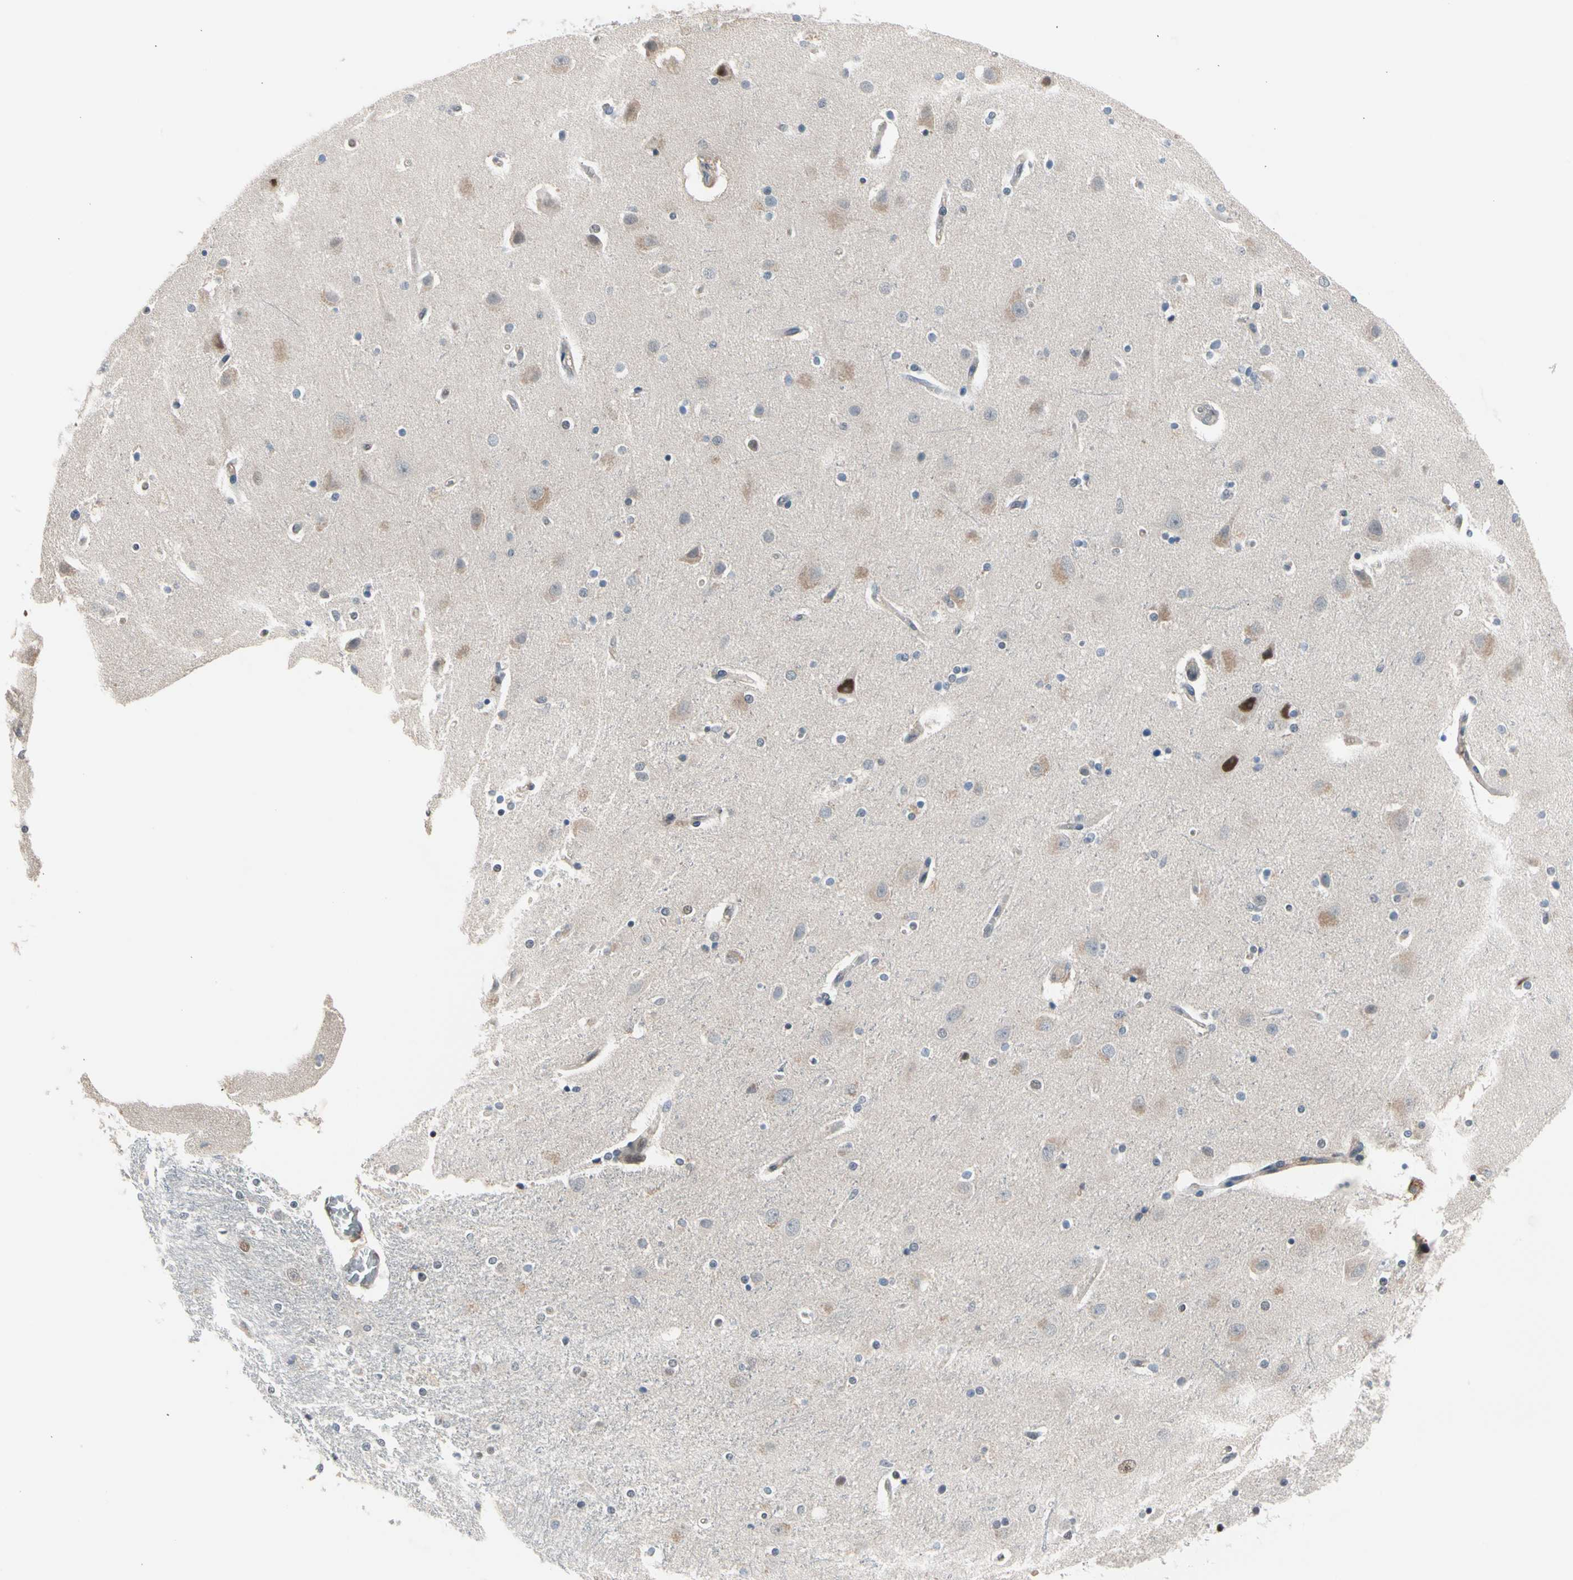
{"staining": {"intensity": "weak", "quantity": "25%-75%", "location": "cytoplasmic/membranous,nuclear"}, "tissue": "caudate", "cell_type": "Glial cells", "image_type": "normal", "snomed": [{"axis": "morphology", "description": "Normal tissue, NOS"}, {"axis": "topography", "description": "Lateral ventricle wall"}], "caption": "A histopathology image showing weak cytoplasmic/membranous,nuclear staining in about 25%-75% of glial cells in unremarkable caudate, as visualized by brown immunohistochemical staining.", "gene": "ENSG00000256646", "patient": {"sex": "female", "age": 54}}